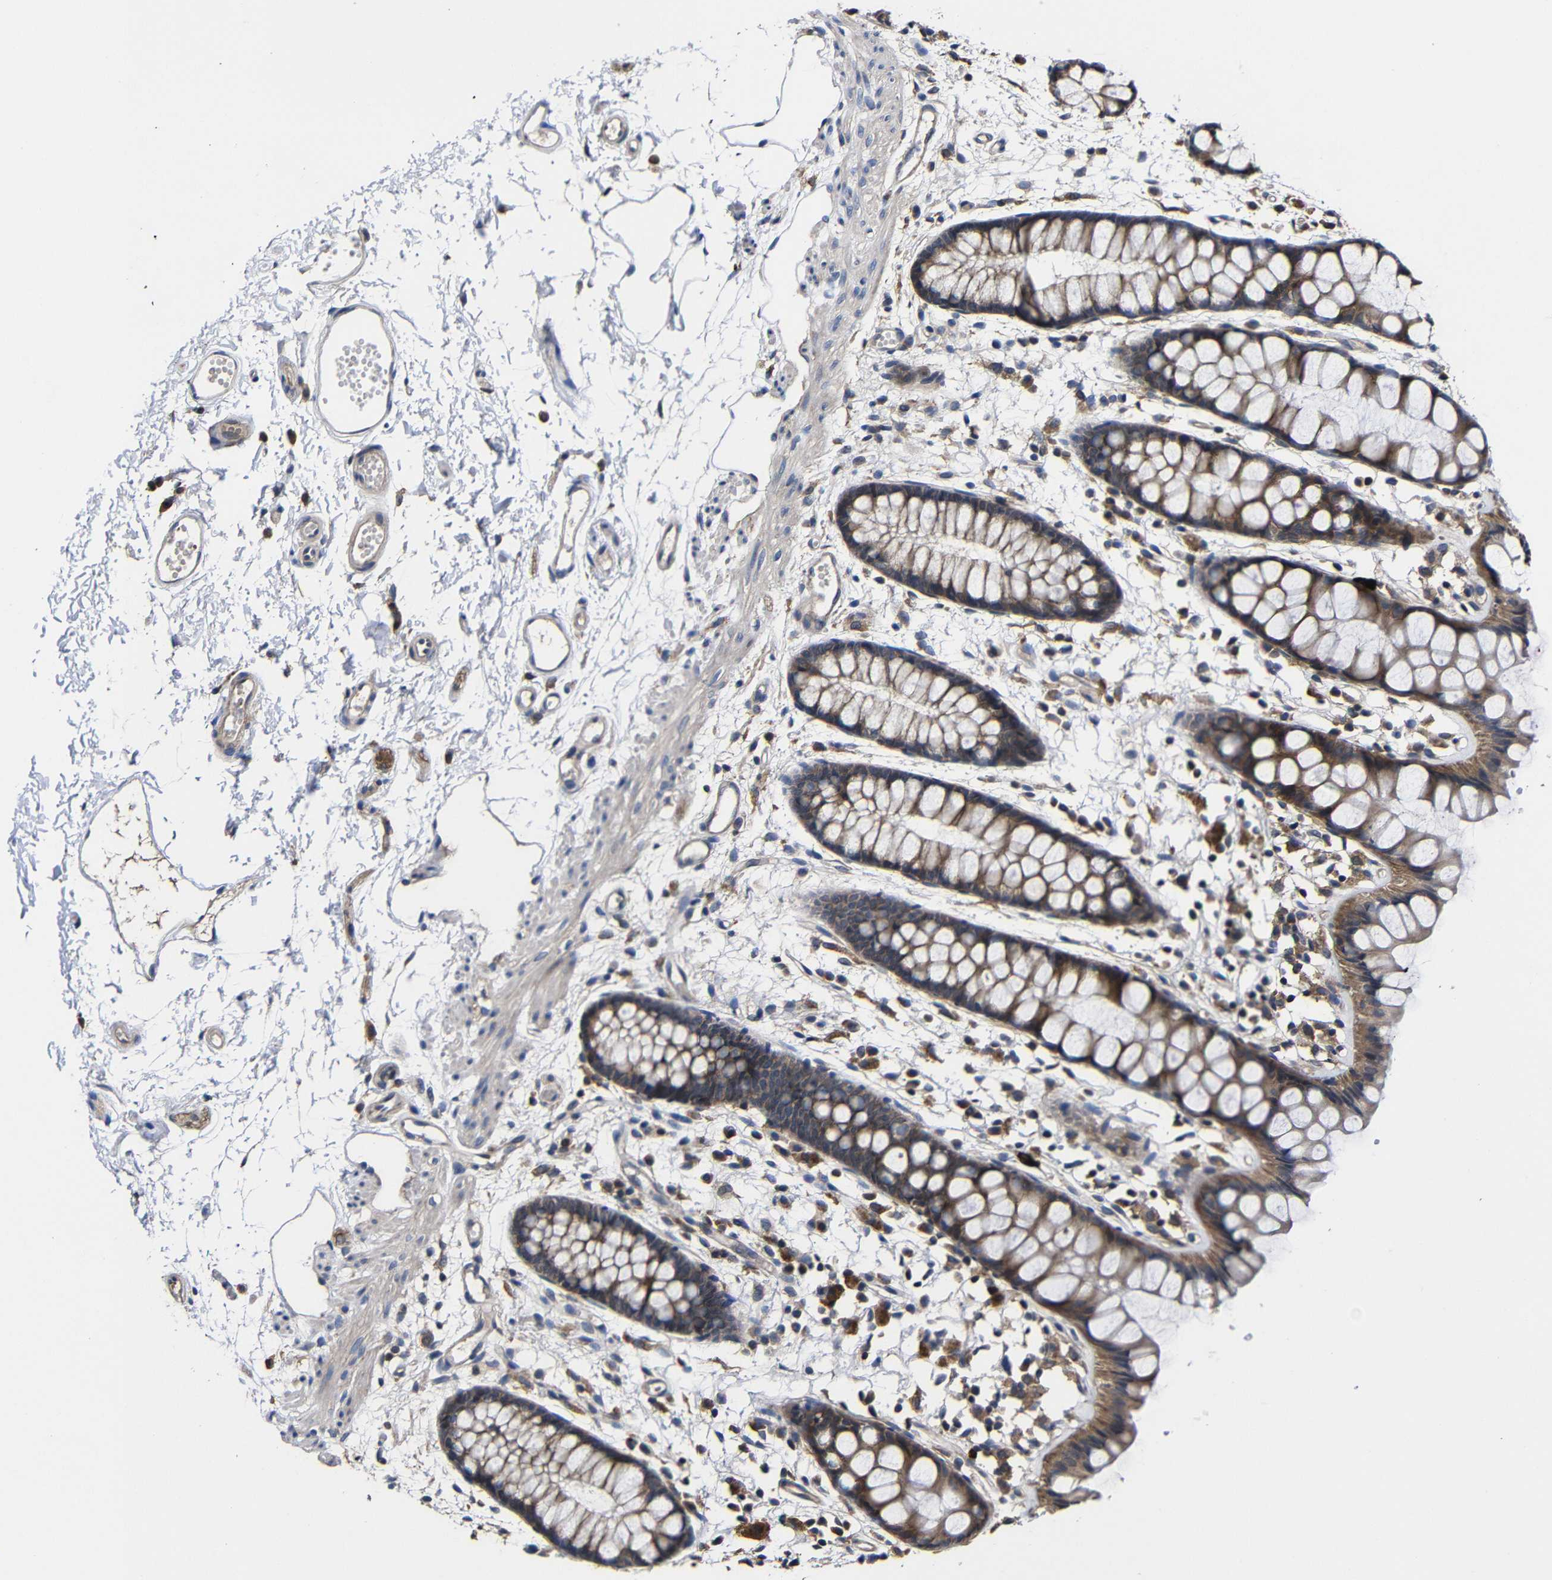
{"staining": {"intensity": "strong", "quantity": ">75%", "location": "cytoplasmic/membranous"}, "tissue": "rectum", "cell_type": "Glandular cells", "image_type": "normal", "snomed": [{"axis": "morphology", "description": "Normal tissue, NOS"}, {"axis": "topography", "description": "Rectum"}], "caption": "Protein expression analysis of normal rectum demonstrates strong cytoplasmic/membranous expression in approximately >75% of glandular cells.", "gene": "LPAR5", "patient": {"sex": "female", "age": 66}}